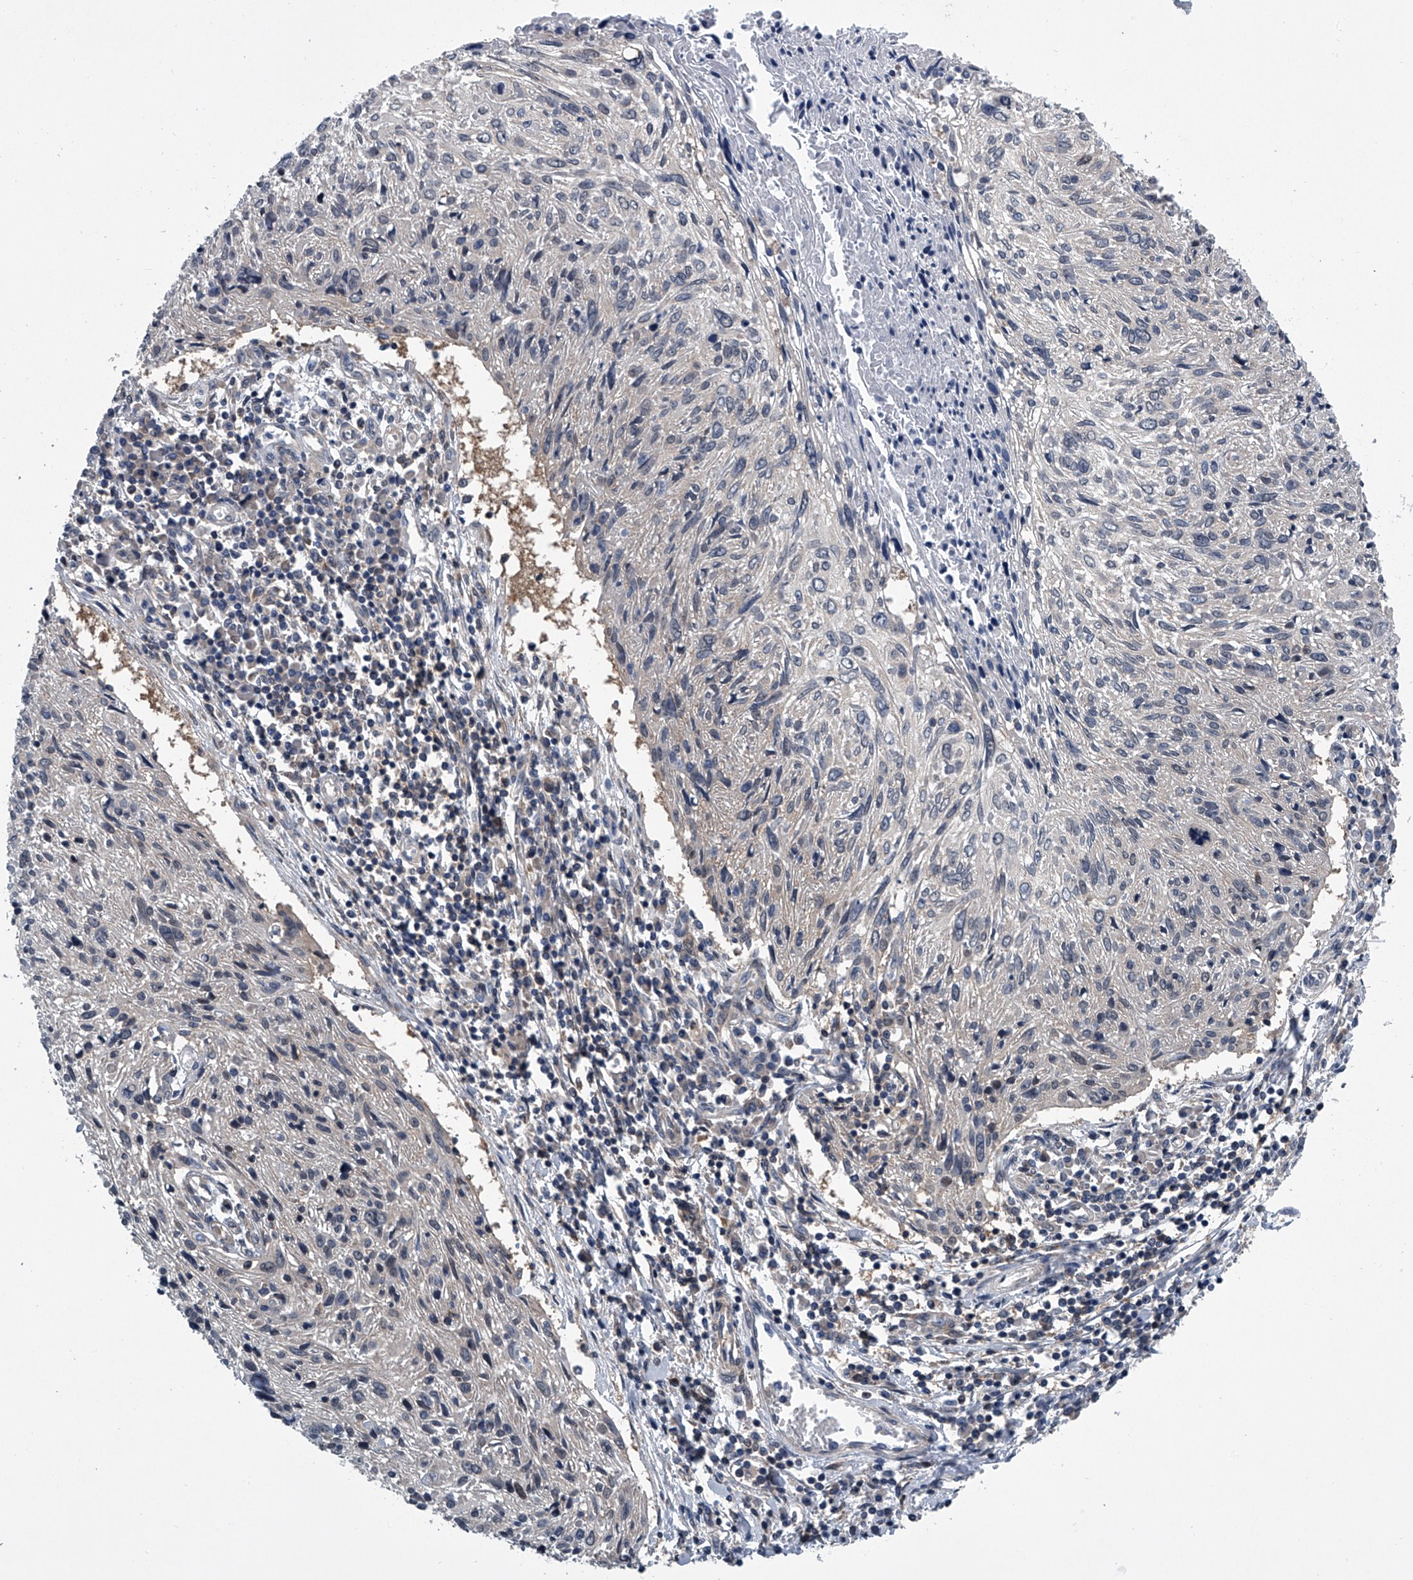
{"staining": {"intensity": "negative", "quantity": "none", "location": "none"}, "tissue": "cervical cancer", "cell_type": "Tumor cells", "image_type": "cancer", "snomed": [{"axis": "morphology", "description": "Squamous cell carcinoma, NOS"}, {"axis": "topography", "description": "Cervix"}], "caption": "Immunohistochemical staining of cervical cancer (squamous cell carcinoma) exhibits no significant staining in tumor cells.", "gene": "PPP2R5D", "patient": {"sex": "female", "age": 51}}